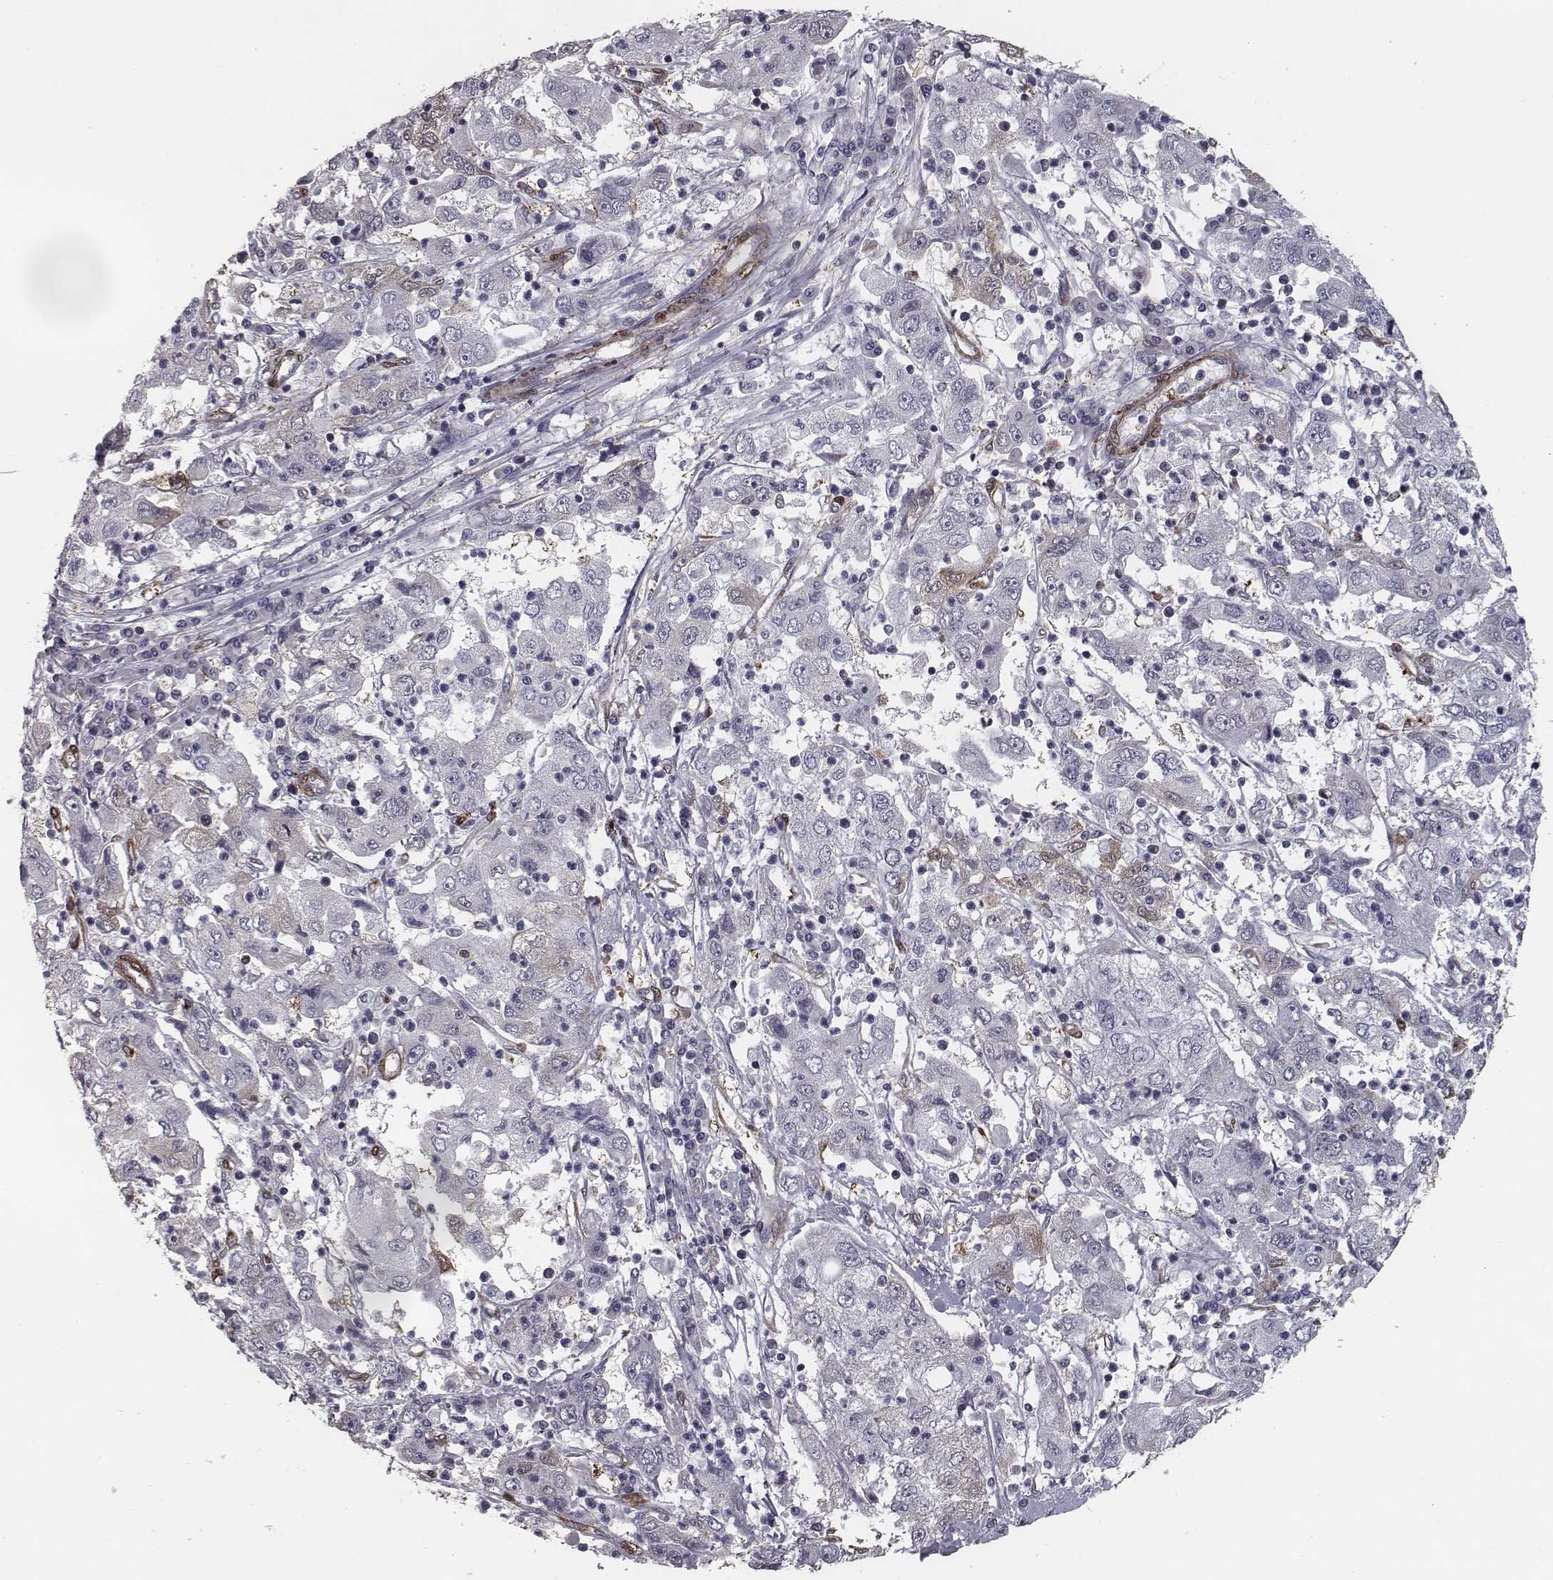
{"staining": {"intensity": "negative", "quantity": "none", "location": "none"}, "tissue": "cervical cancer", "cell_type": "Tumor cells", "image_type": "cancer", "snomed": [{"axis": "morphology", "description": "Squamous cell carcinoma, NOS"}, {"axis": "topography", "description": "Cervix"}], "caption": "Image shows no significant protein staining in tumor cells of cervical squamous cell carcinoma. (DAB immunohistochemistry (IHC) visualized using brightfield microscopy, high magnification).", "gene": "ISYNA1", "patient": {"sex": "female", "age": 36}}